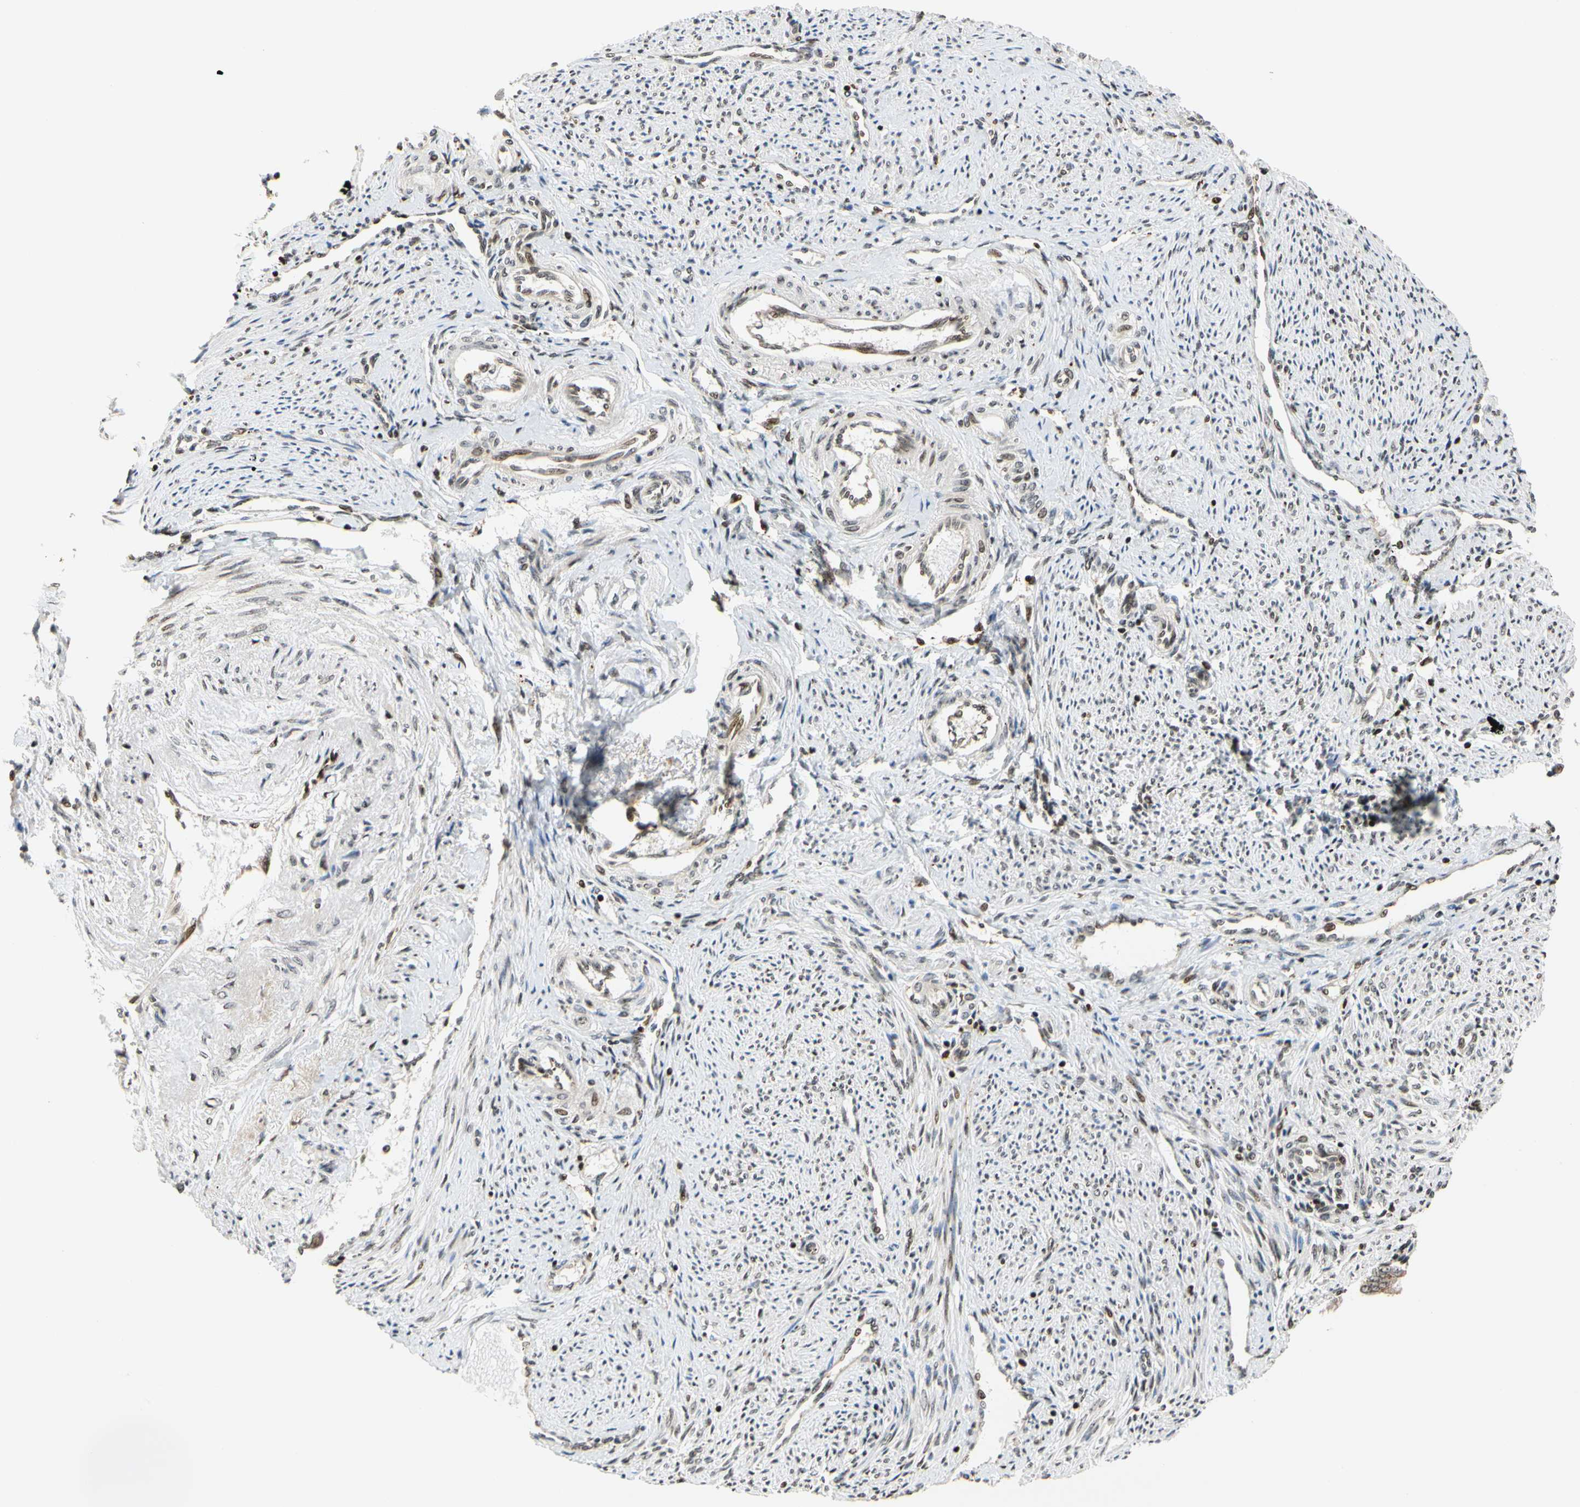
{"staining": {"intensity": "weak", "quantity": ">75%", "location": "cytoplasmic/membranous,nuclear"}, "tissue": "endometrium", "cell_type": "Cells in endometrial stroma", "image_type": "normal", "snomed": [{"axis": "morphology", "description": "Normal tissue, NOS"}, {"axis": "topography", "description": "Endometrium"}], "caption": "Immunohistochemistry image of normal endometrium stained for a protein (brown), which reveals low levels of weak cytoplasmic/membranous,nuclear staining in about >75% of cells in endometrial stroma.", "gene": "CDK7", "patient": {"sex": "female", "age": 42}}